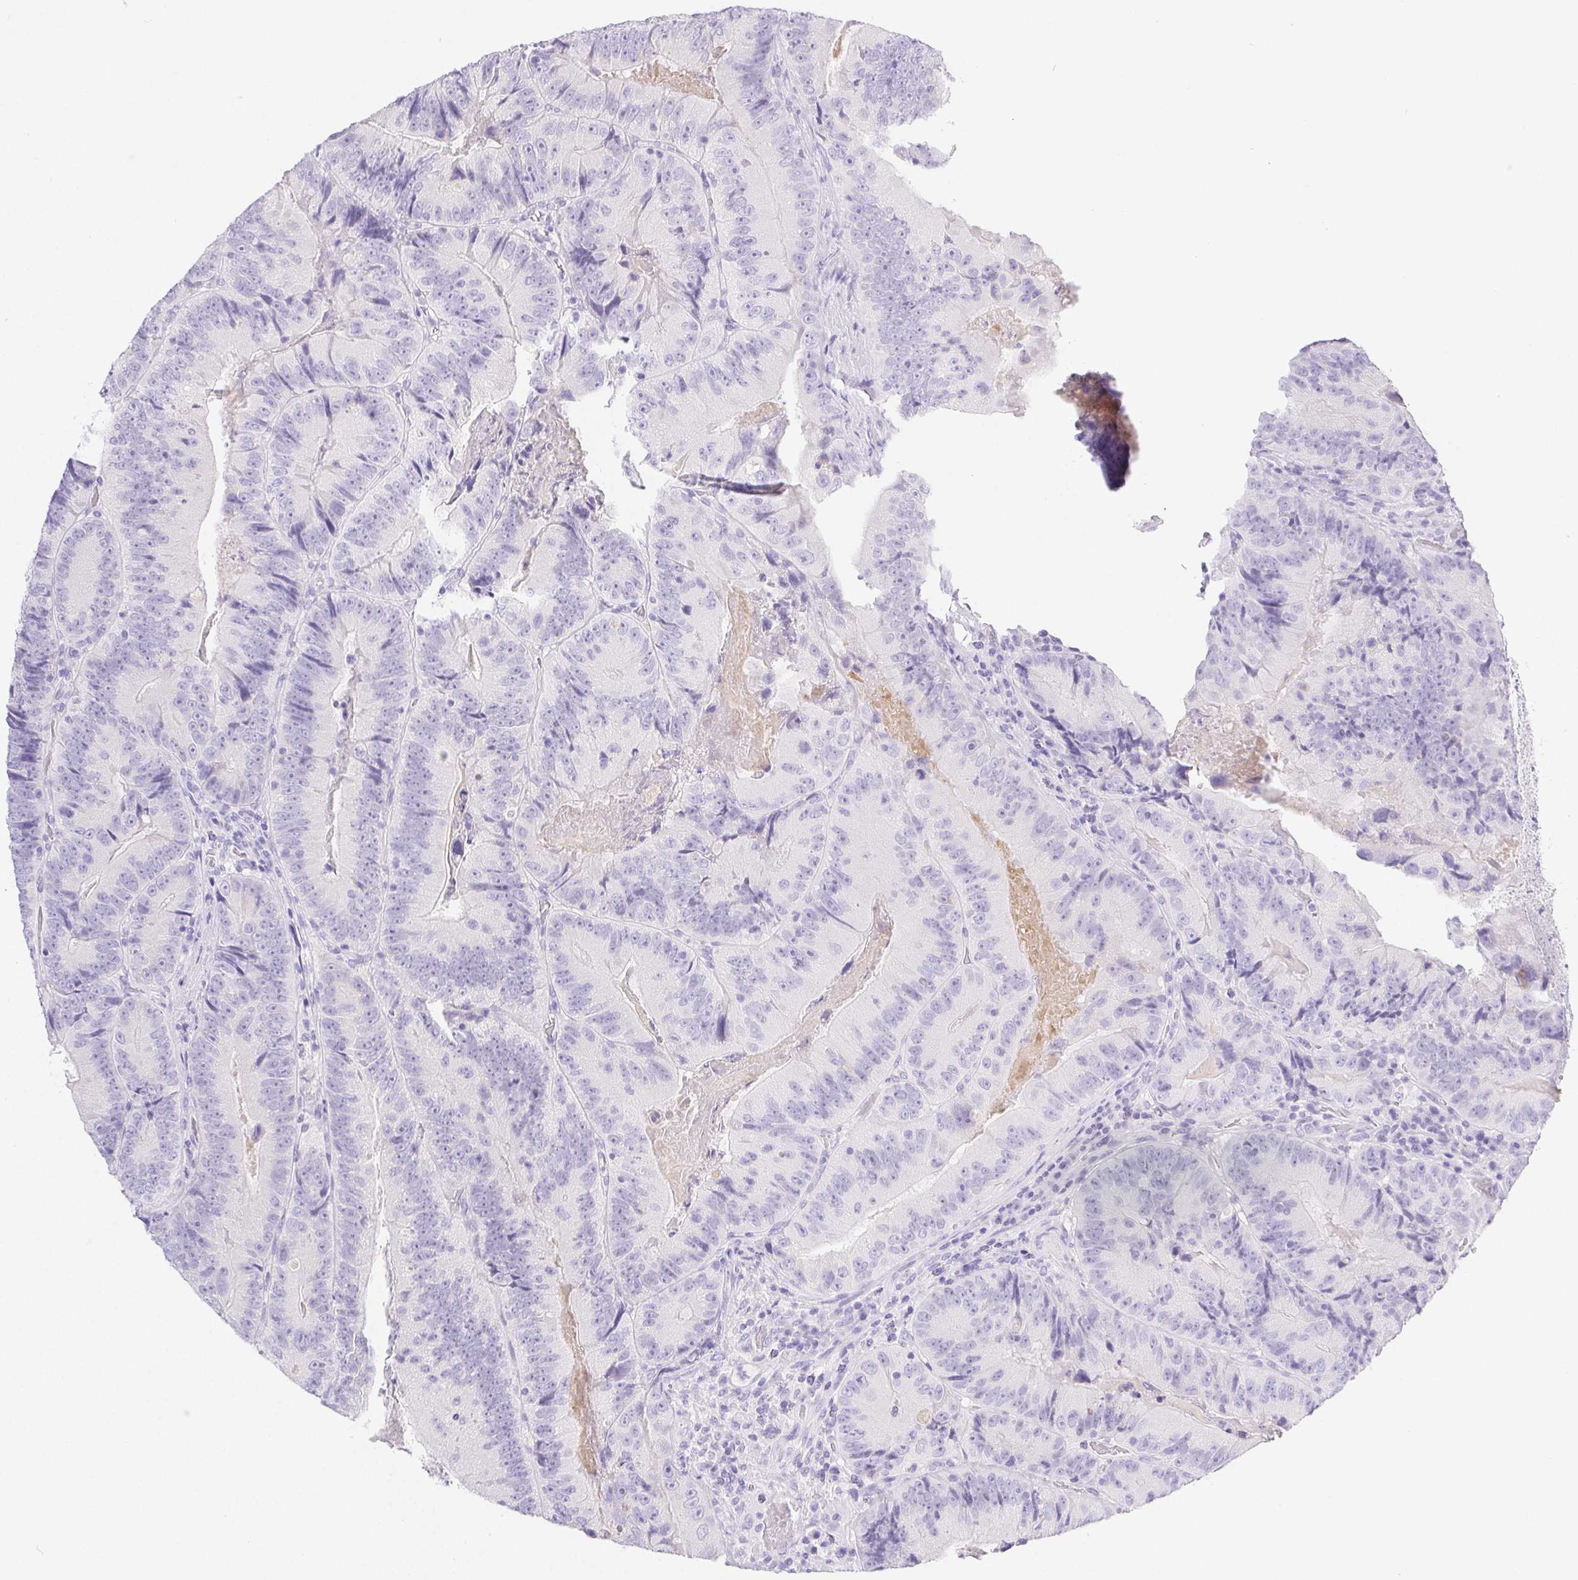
{"staining": {"intensity": "negative", "quantity": "none", "location": "none"}, "tissue": "colorectal cancer", "cell_type": "Tumor cells", "image_type": "cancer", "snomed": [{"axis": "morphology", "description": "Adenocarcinoma, NOS"}, {"axis": "topography", "description": "Colon"}], "caption": "Tumor cells show no significant positivity in adenocarcinoma (colorectal).", "gene": "PNLIP", "patient": {"sex": "female", "age": 86}}